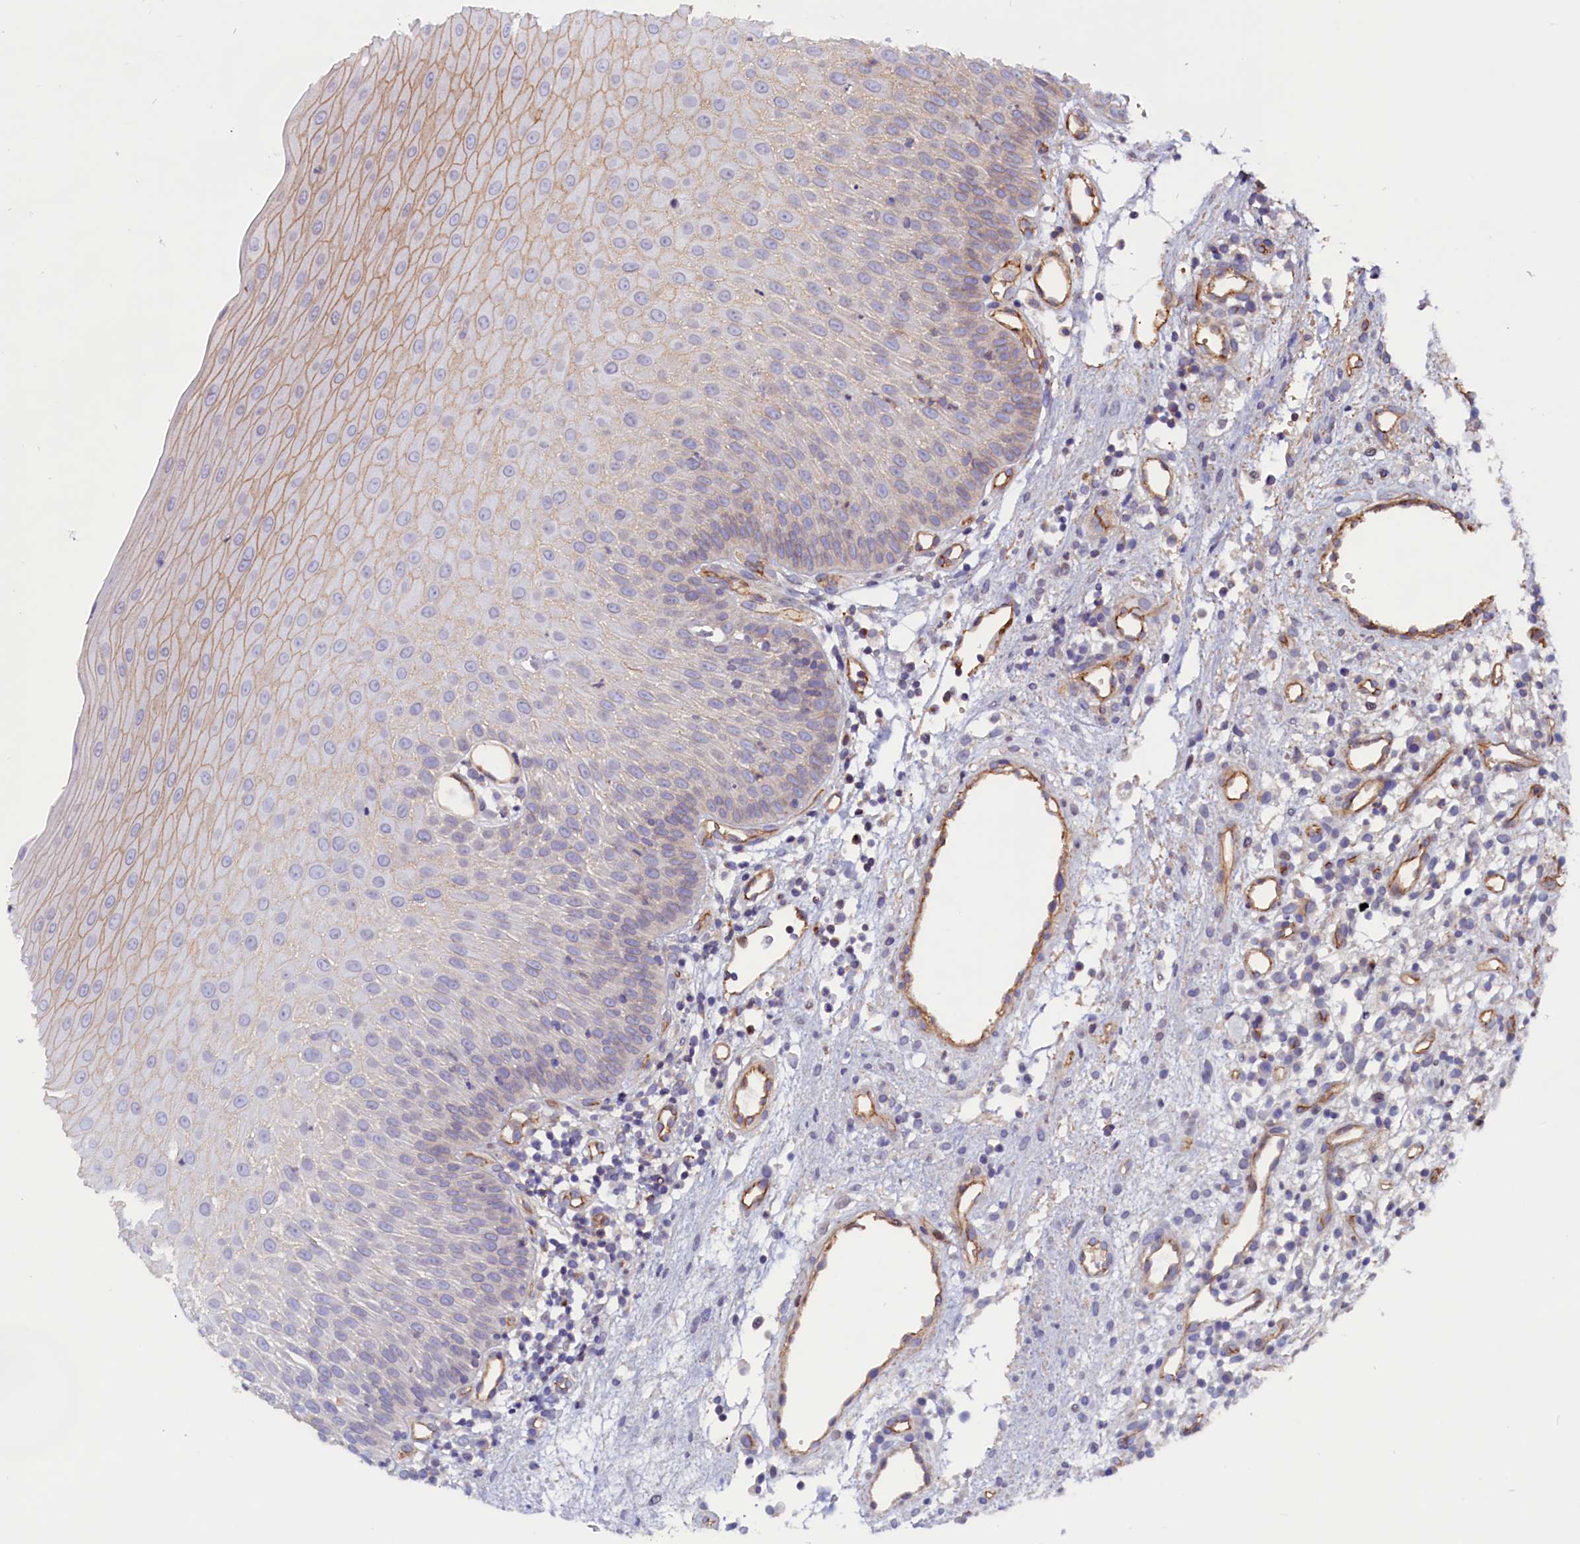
{"staining": {"intensity": "moderate", "quantity": "<25%", "location": "cytoplasmic/membranous"}, "tissue": "oral mucosa", "cell_type": "Squamous epithelial cells", "image_type": "normal", "snomed": [{"axis": "morphology", "description": "Normal tissue, NOS"}, {"axis": "topography", "description": "Oral tissue"}], "caption": "About <25% of squamous epithelial cells in normal human oral mucosa display moderate cytoplasmic/membranous protein positivity as visualized by brown immunohistochemical staining.", "gene": "ZNF749", "patient": {"sex": "female", "age": 13}}